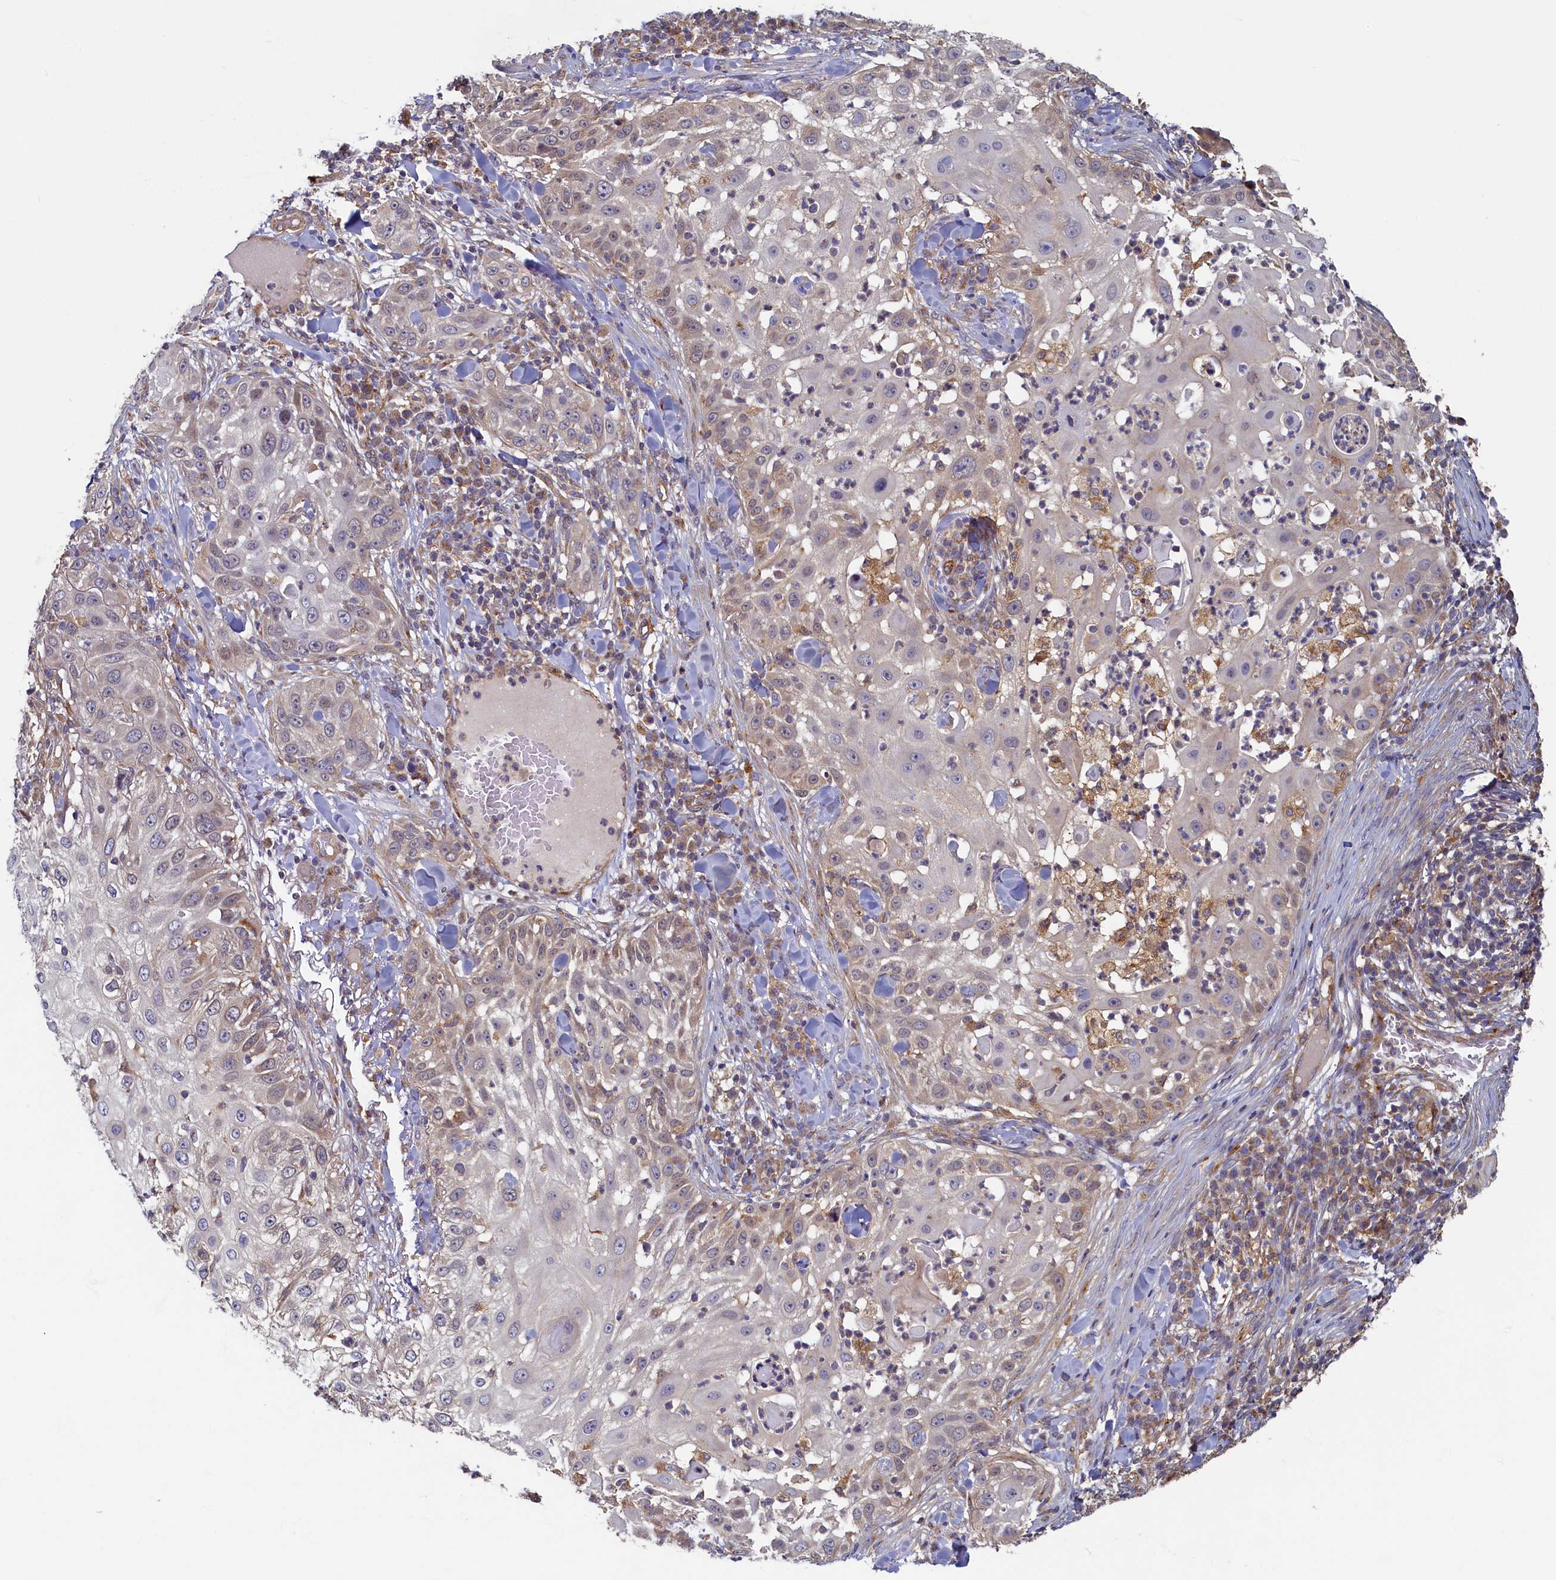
{"staining": {"intensity": "weak", "quantity": "25%-75%", "location": "cytoplasmic/membranous"}, "tissue": "skin cancer", "cell_type": "Tumor cells", "image_type": "cancer", "snomed": [{"axis": "morphology", "description": "Squamous cell carcinoma, NOS"}, {"axis": "topography", "description": "Skin"}], "caption": "Immunohistochemistry image of skin cancer (squamous cell carcinoma) stained for a protein (brown), which shows low levels of weak cytoplasmic/membranous staining in approximately 25%-75% of tumor cells.", "gene": "STX12", "patient": {"sex": "female", "age": 44}}